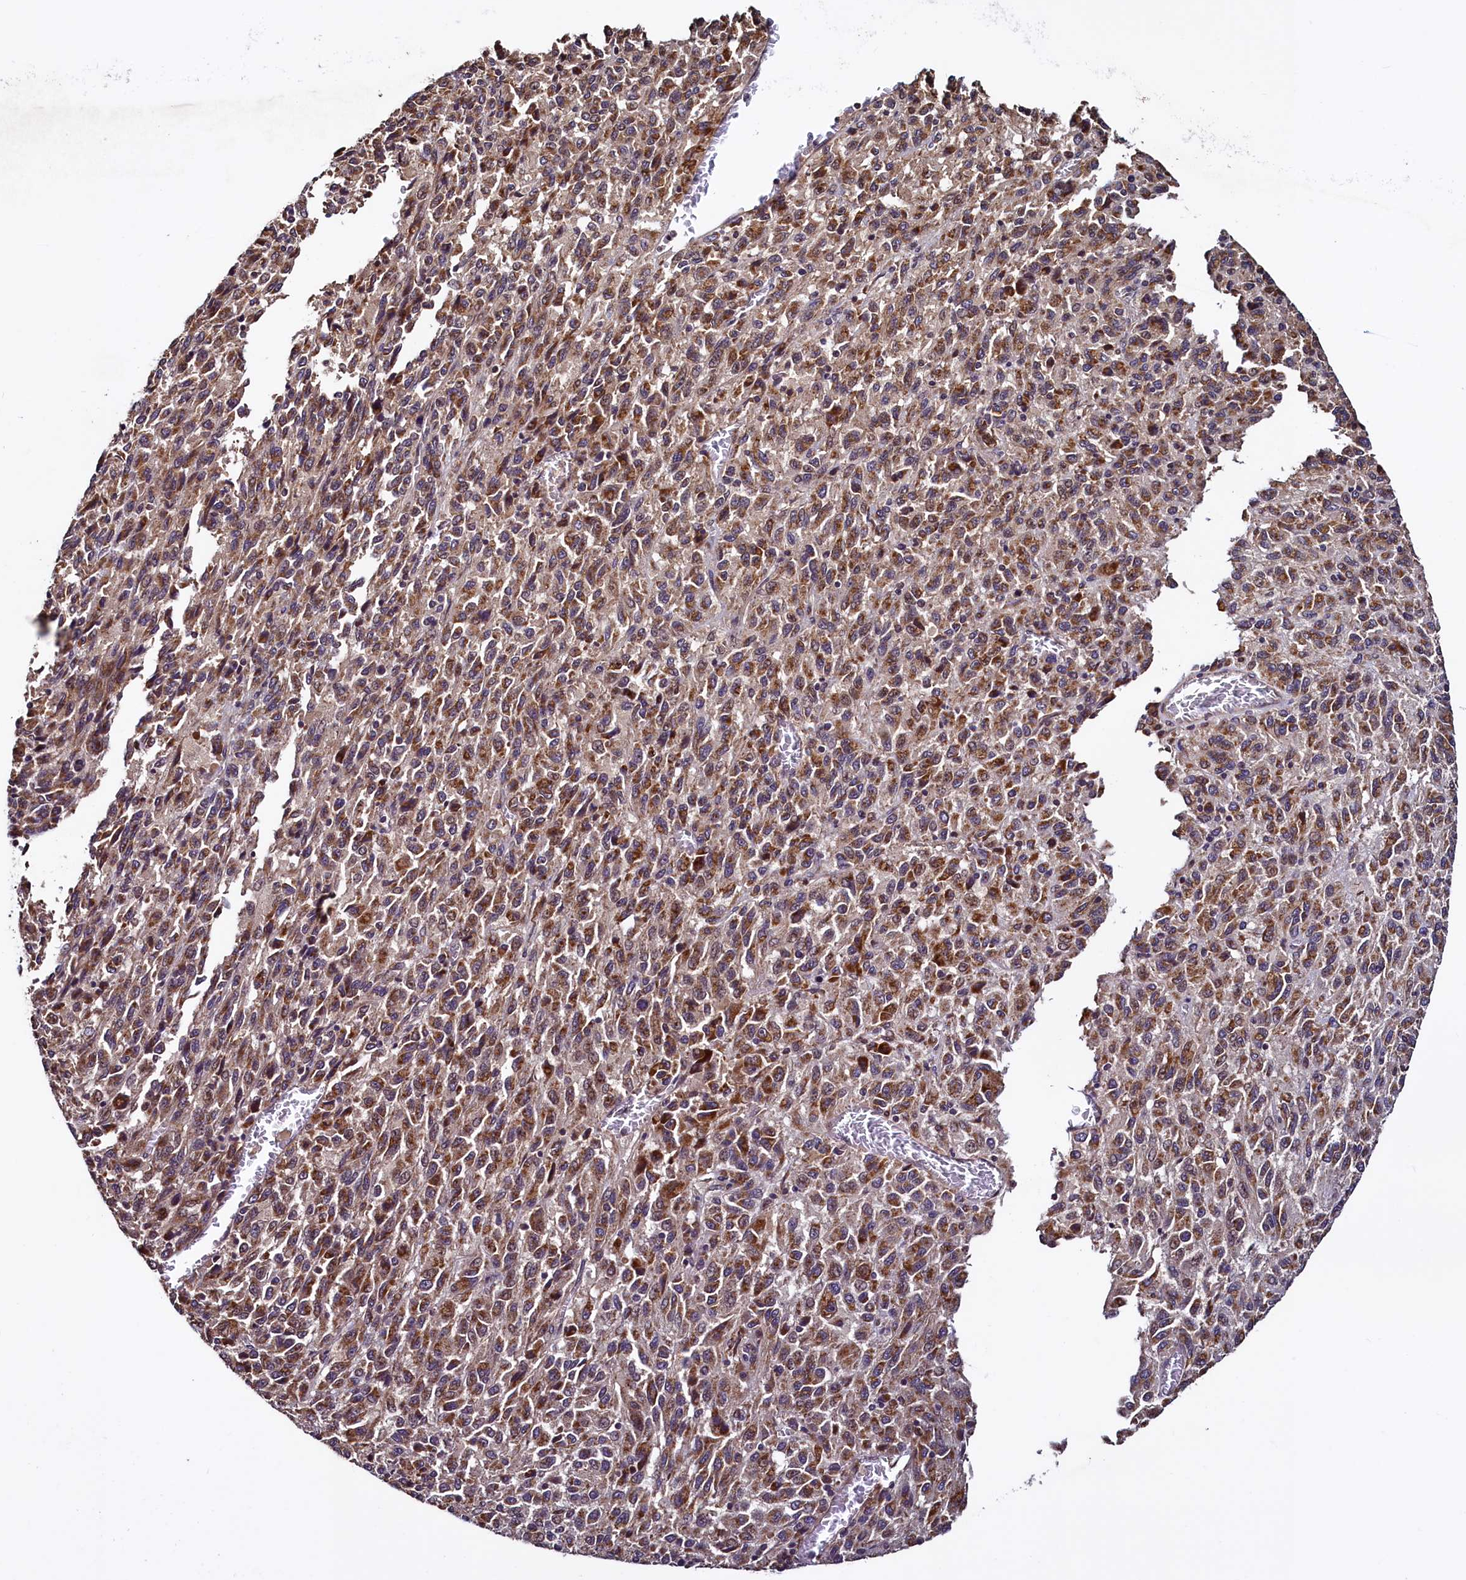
{"staining": {"intensity": "moderate", "quantity": ">75%", "location": "cytoplasmic/membranous"}, "tissue": "melanoma", "cell_type": "Tumor cells", "image_type": "cancer", "snomed": [{"axis": "morphology", "description": "Malignant melanoma, Metastatic site"}, {"axis": "topography", "description": "Lung"}], "caption": "Moderate cytoplasmic/membranous staining is appreciated in about >75% of tumor cells in malignant melanoma (metastatic site). The protein is shown in brown color, while the nuclei are stained blue.", "gene": "RBFA", "patient": {"sex": "male", "age": 64}}